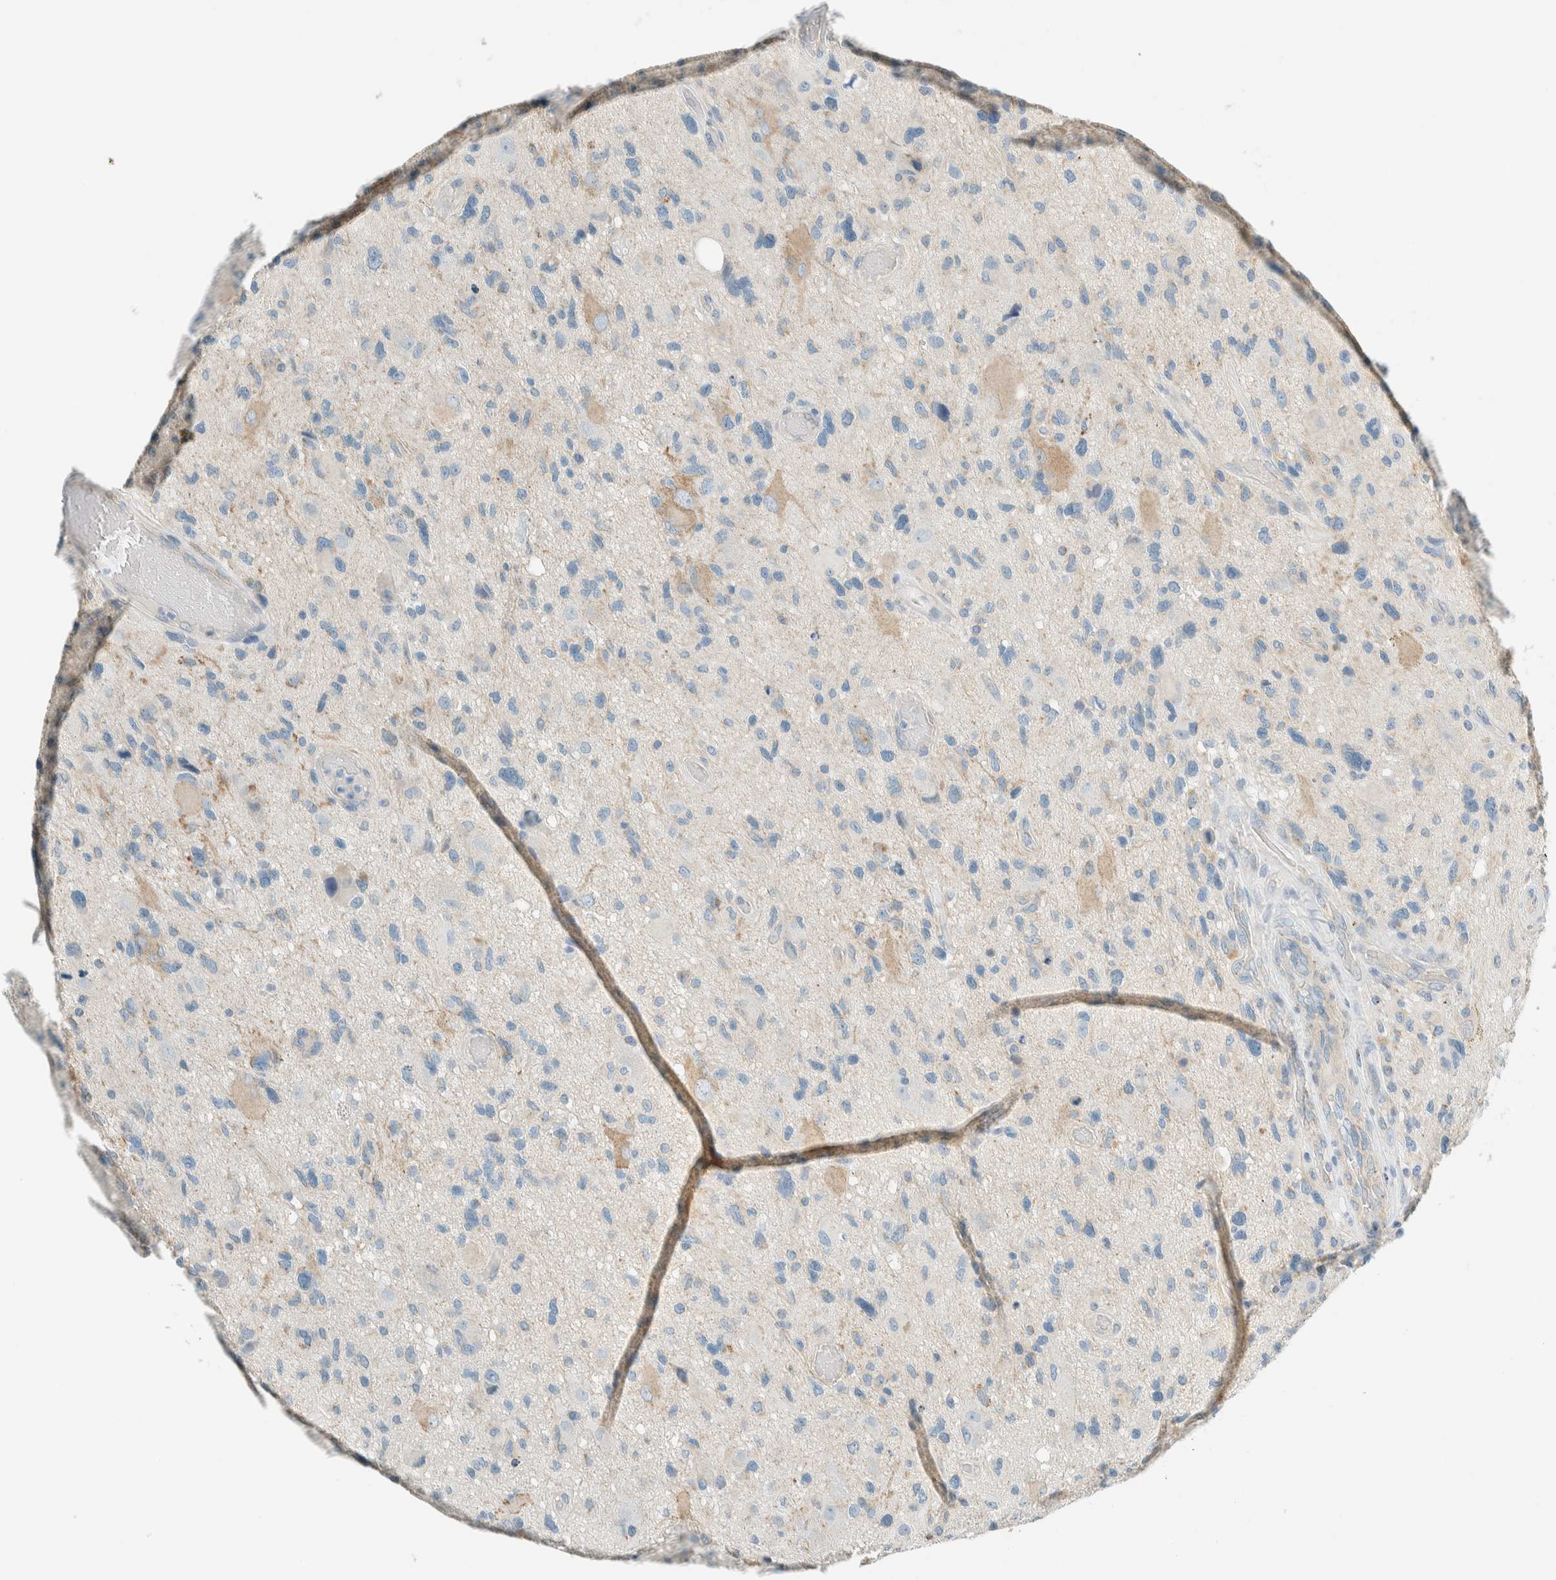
{"staining": {"intensity": "weak", "quantity": "<25%", "location": "cytoplasmic/membranous"}, "tissue": "glioma", "cell_type": "Tumor cells", "image_type": "cancer", "snomed": [{"axis": "morphology", "description": "Glioma, malignant, High grade"}, {"axis": "topography", "description": "Brain"}], "caption": "Immunohistochemistry of human glioma reveals no positivity in tumor cells.", "gene": "ALDH7A1", "patient": {"sex": "male", "age": 33}}